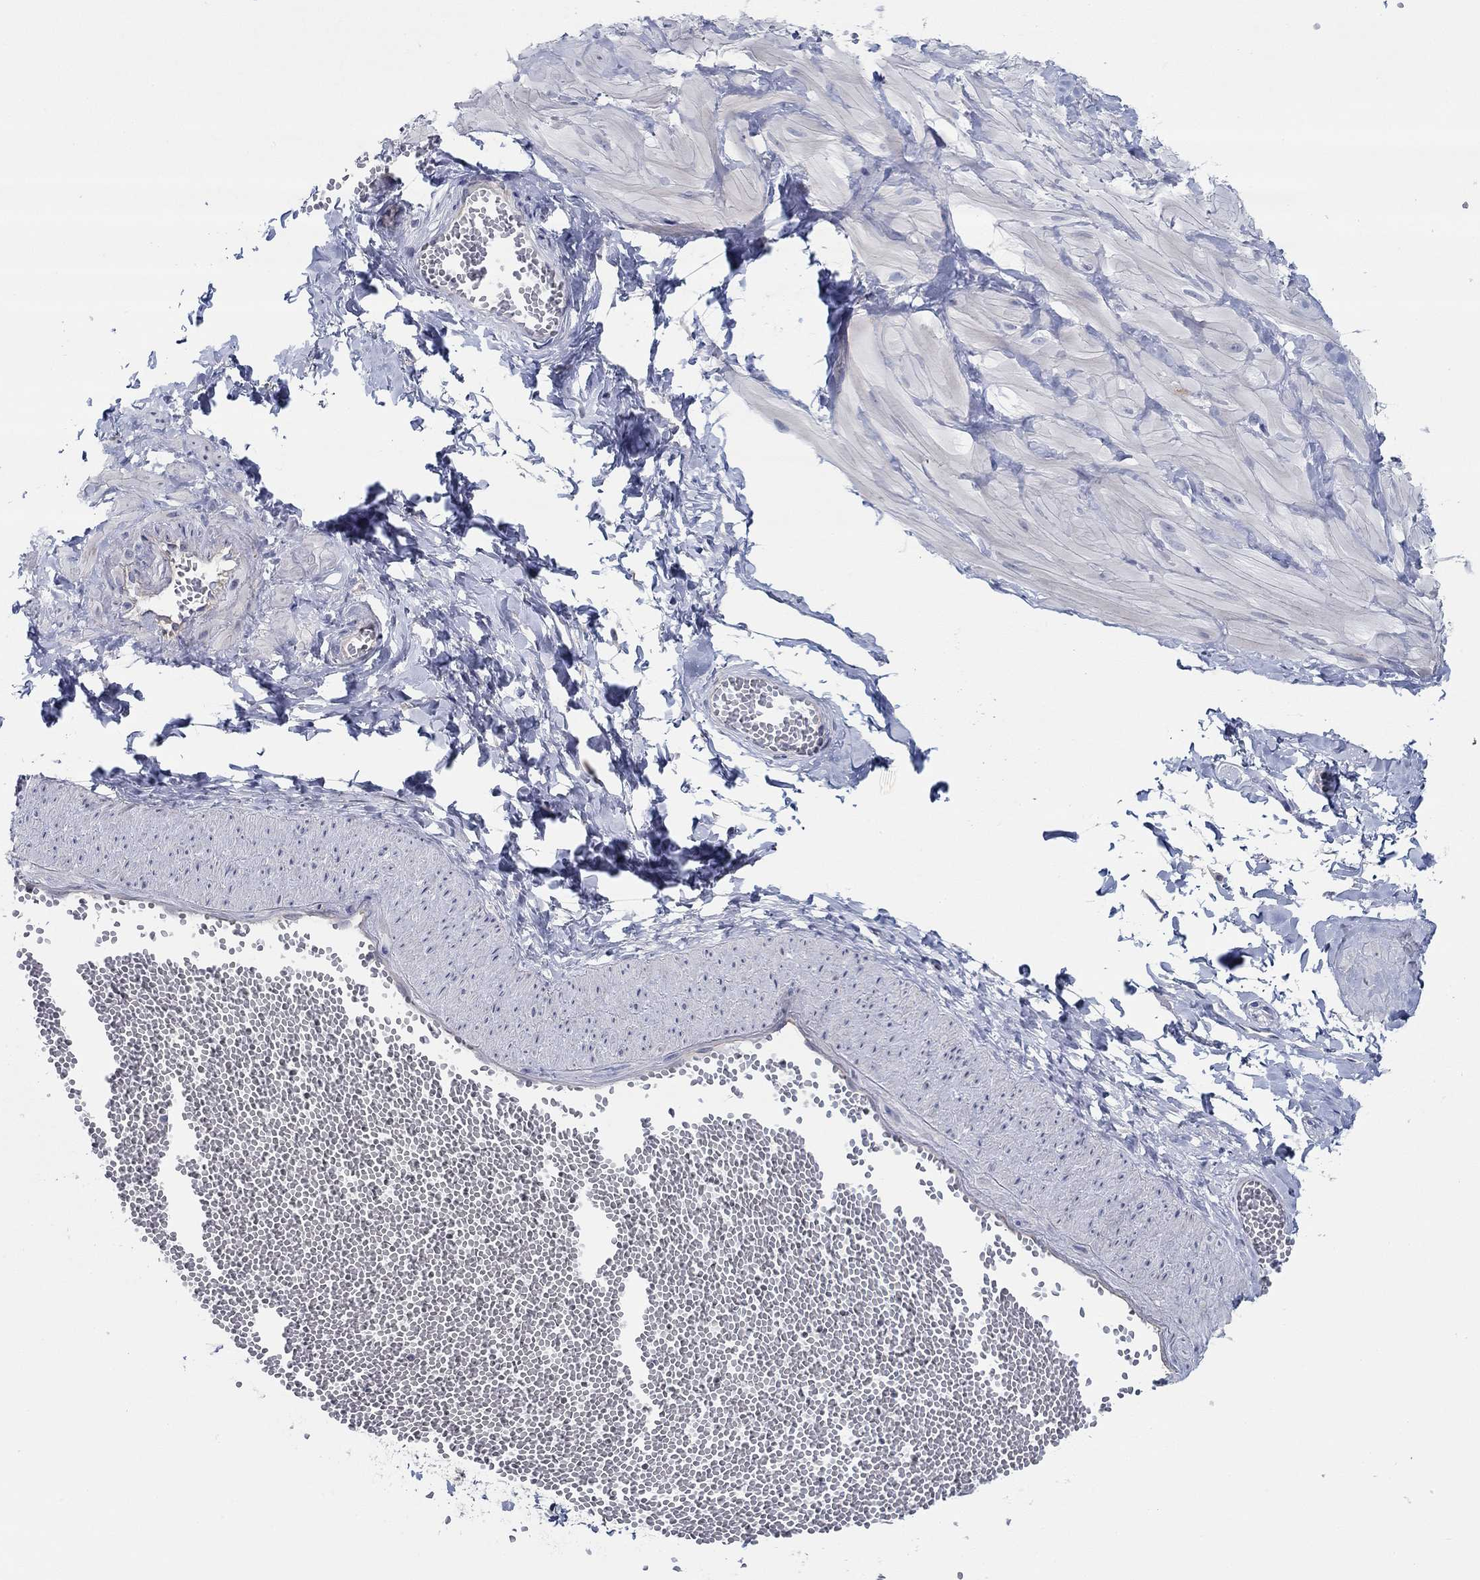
{"staining": {"intensity": "negative", "quantity": "none", "location": "none"}, "tissue": "adipose tissue", "cell_type": "Adipocytes", "image_type": "normal", "snomed": [{"axis": "morphology", "description": "Normal tissue, NOS"}, {"axis": "topography", "description": "Smooth muscle"}, {"axis": "topography", "description": "Peripheral nerve tissue"}], "caption": "Immunohistochemistry micrograph of normal adipose tissue stained for a protein (brown), which exhibits no positivity in adipocytes.", "gene": "CFAP61", "patient": {"sex": "male", "age": 22}}